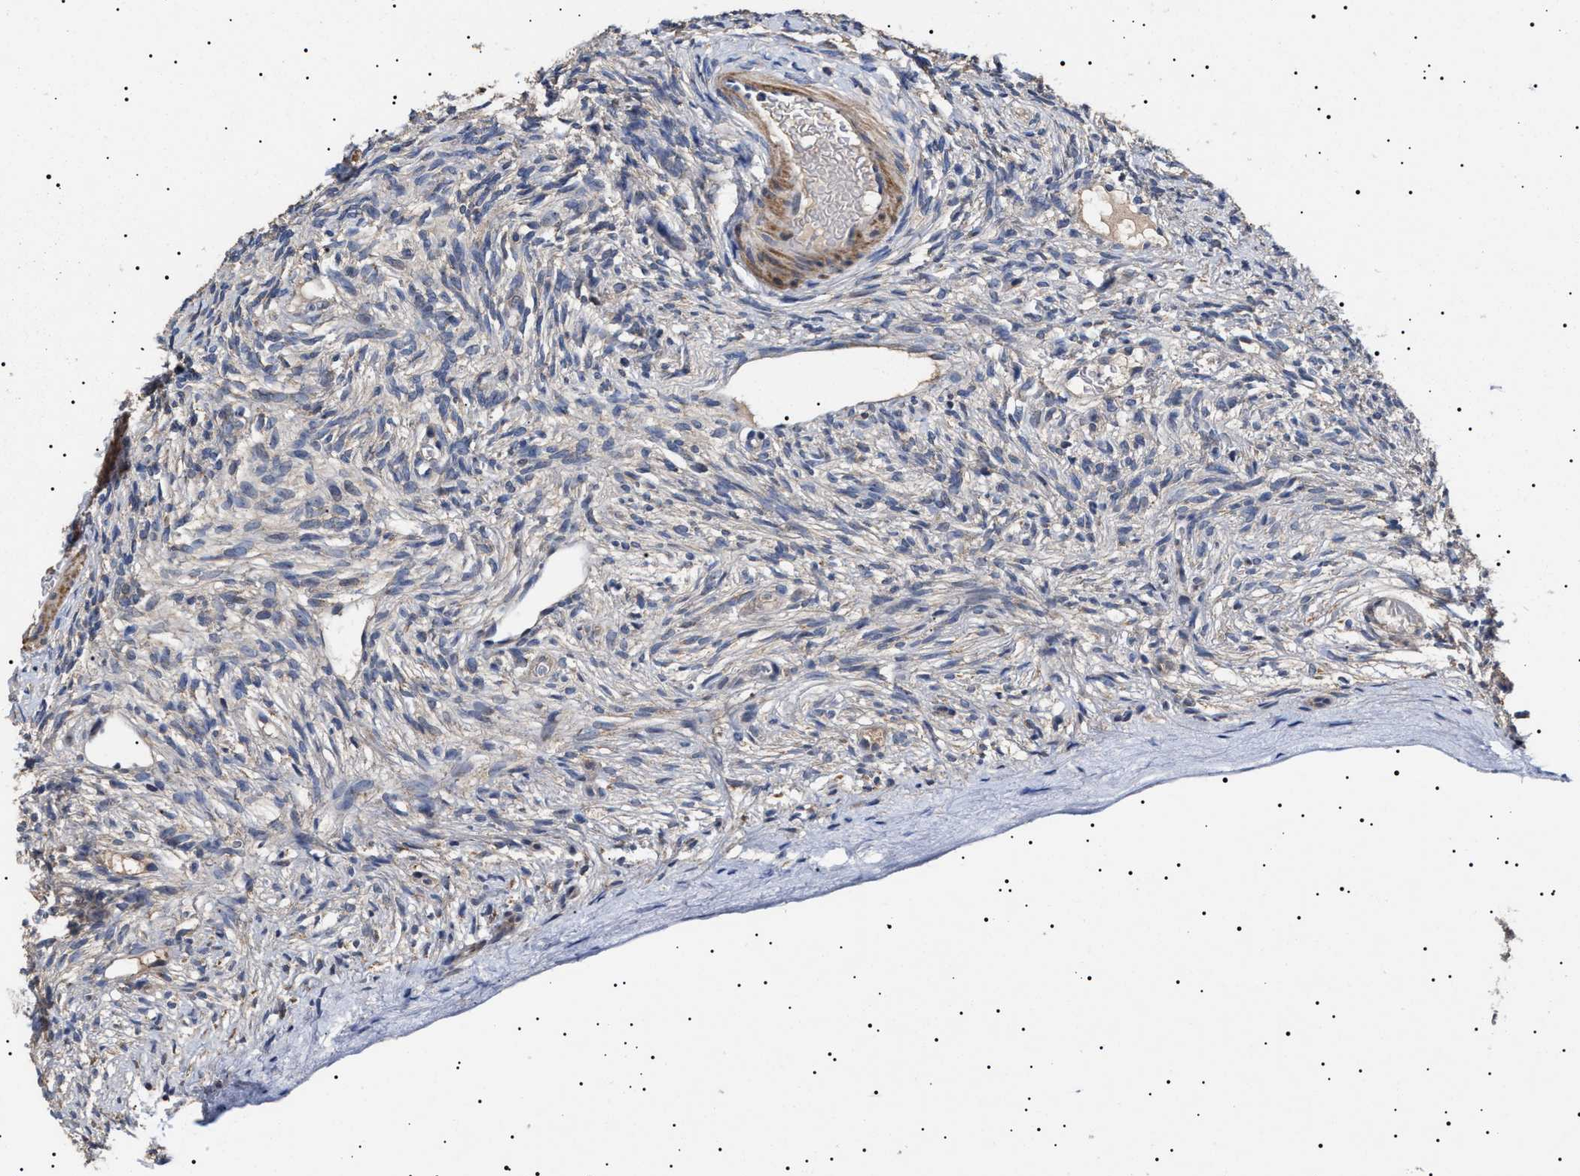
{"staining": {"intensity": "negative", "quantity": "none", "location": "none"}, "tissue": "ovary", "cell_type": "Ovarian stroma cells", "image_type": "normal", "snomed": [{"axis": "morphology", "description": "Normal tissue, NOS"}, {"axis": "topography", "description": "Ovary"}], "caption": "High power microscopy micrograph of an IHC histopathology image of benign ovary, revealing no significant expression in ovarian stroma cells.", "gene": "RAB34", "patient": {"sex": "female", "age": 33}}